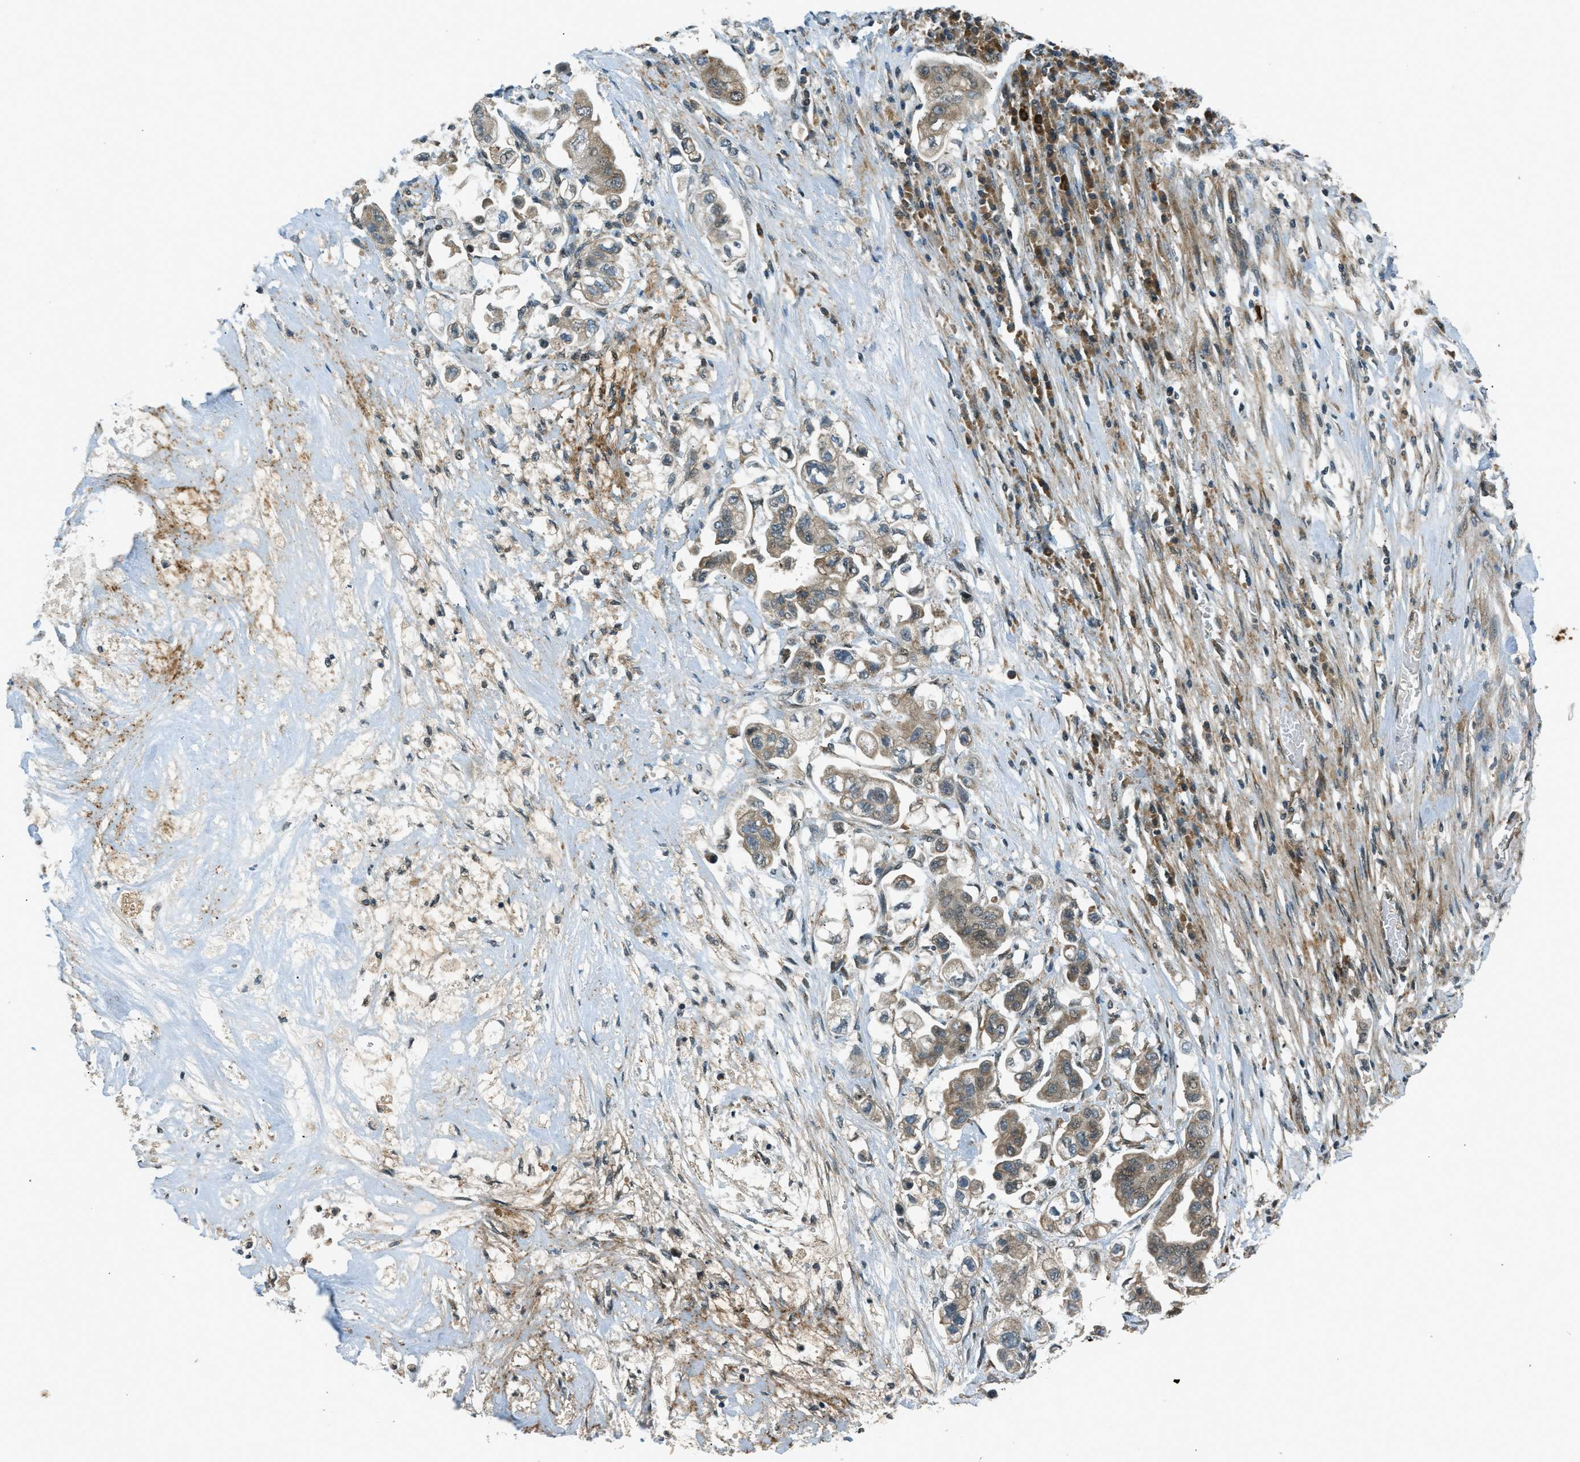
{"staining": {"intensity": "moderate", "quantity": ">75%", "location": "cytoplasmic/membranous"}, "tissue": "stomach cancer", "cell_type": "Tumor cells", "image_type": "cancer", "snomed": [{"axis": "morphology", "description": "Adenocarcinoma, NOS"}, {"axis": "topography", "description": "Stomach"}], "caption": "Immunohistochemistry (IHC) of stomach adenocarcinoma demonstrates medium levels of moderate cytoplasmic/membranous staining in approximately >75% of tumor cells.", "gene": "EIF2AK3", "patient": {"sex": "male", "age": 62}}